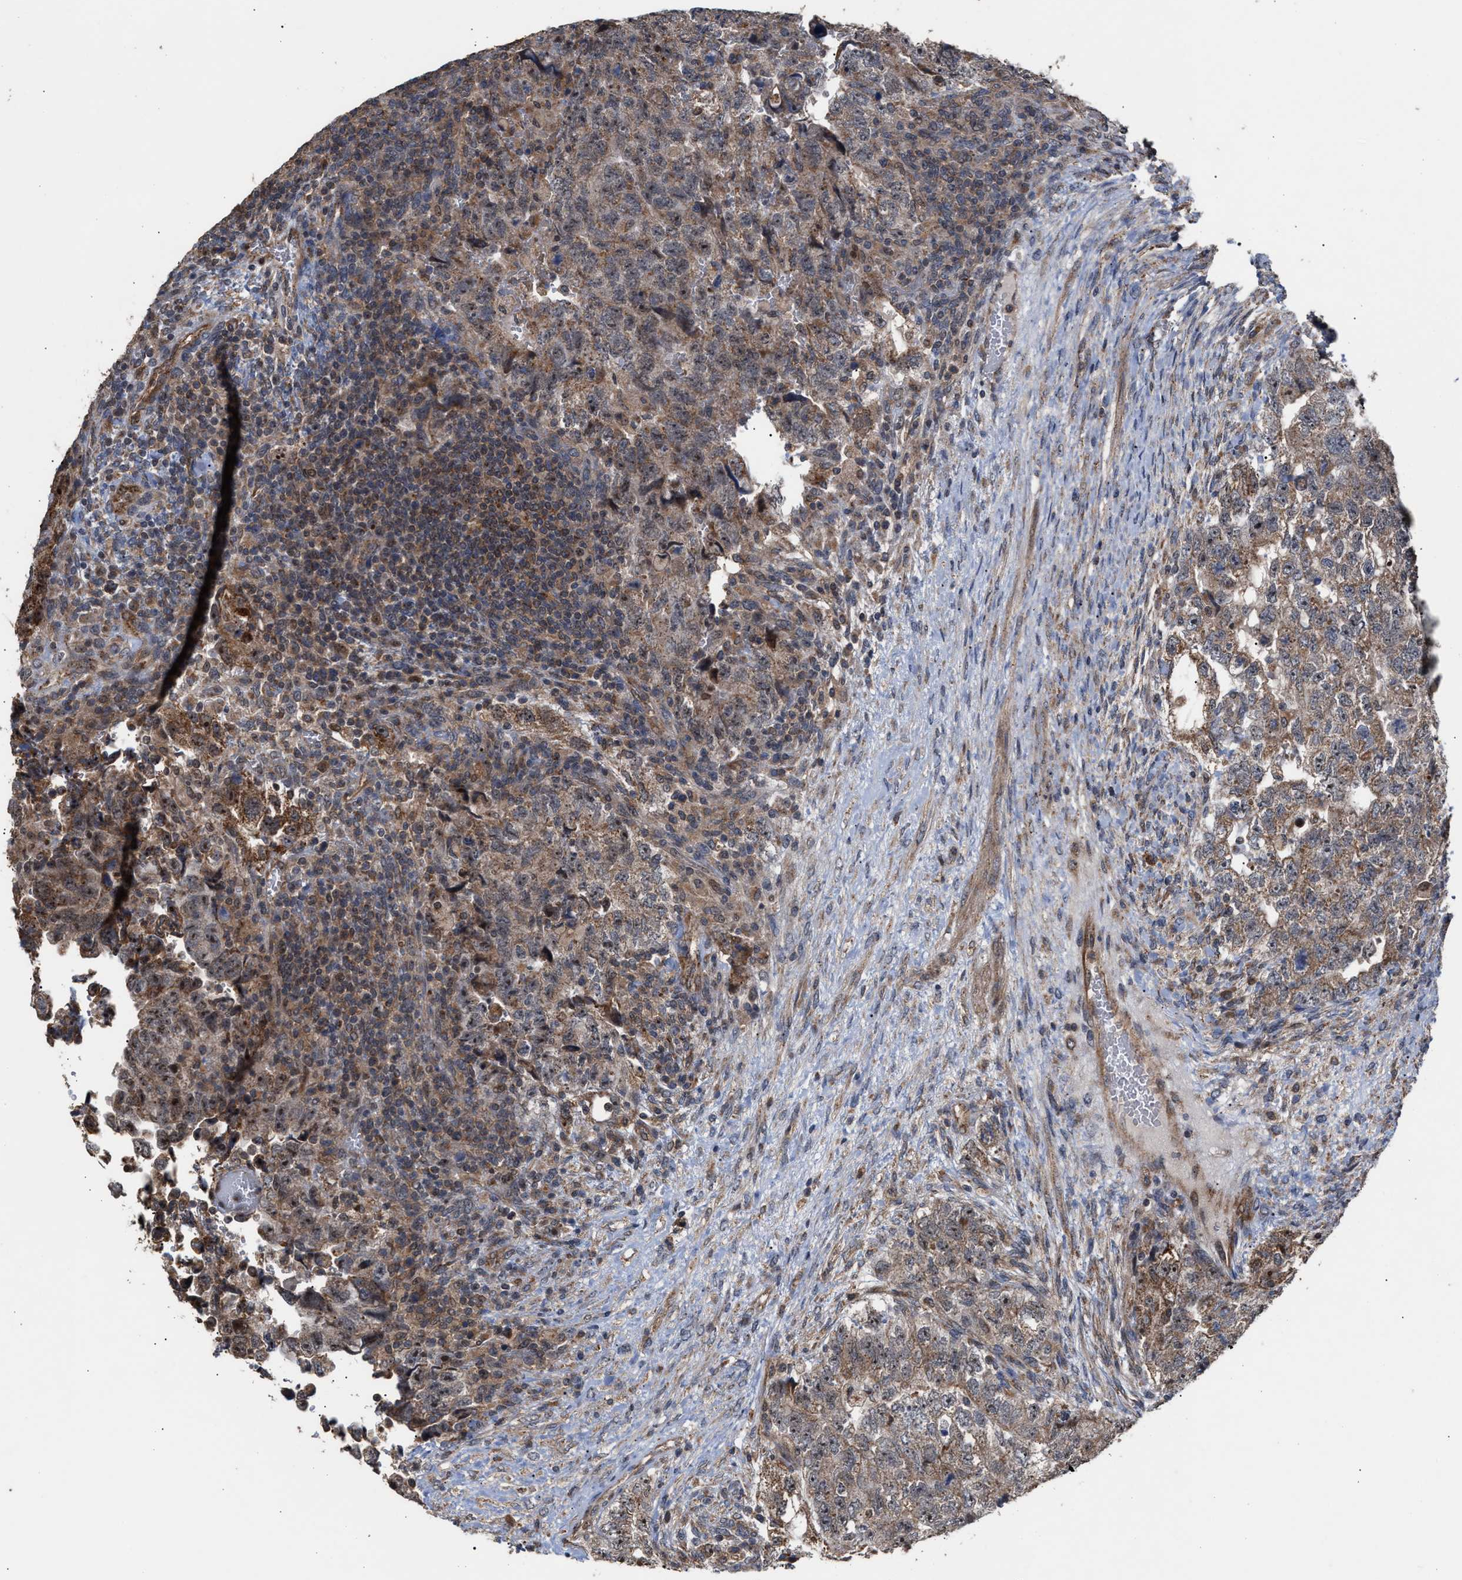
{"staining": {"intensity": "moderate", "quantity": ">75%", "location": "cytoplasmic/membranous,nuclear"}, "tissue": "testis cancer", "cell_type": "Tumor cells", "image_type": "cancer", "snomed": [{"axis": "morphology", "description": "Carcinoma, Embryonal, NOS"}, {"axis": "topography", "description": "Testis"}], "caption": "Immunohistochemical staining of human testis embryonal carcinoma exhibits medium levels of moderate cytoplasmic/membranous and nuclear protein expression in approximately >75% of tumor cells.", "gene": "EXOSC2", "patient": {"sex": "male", "age": 36}}